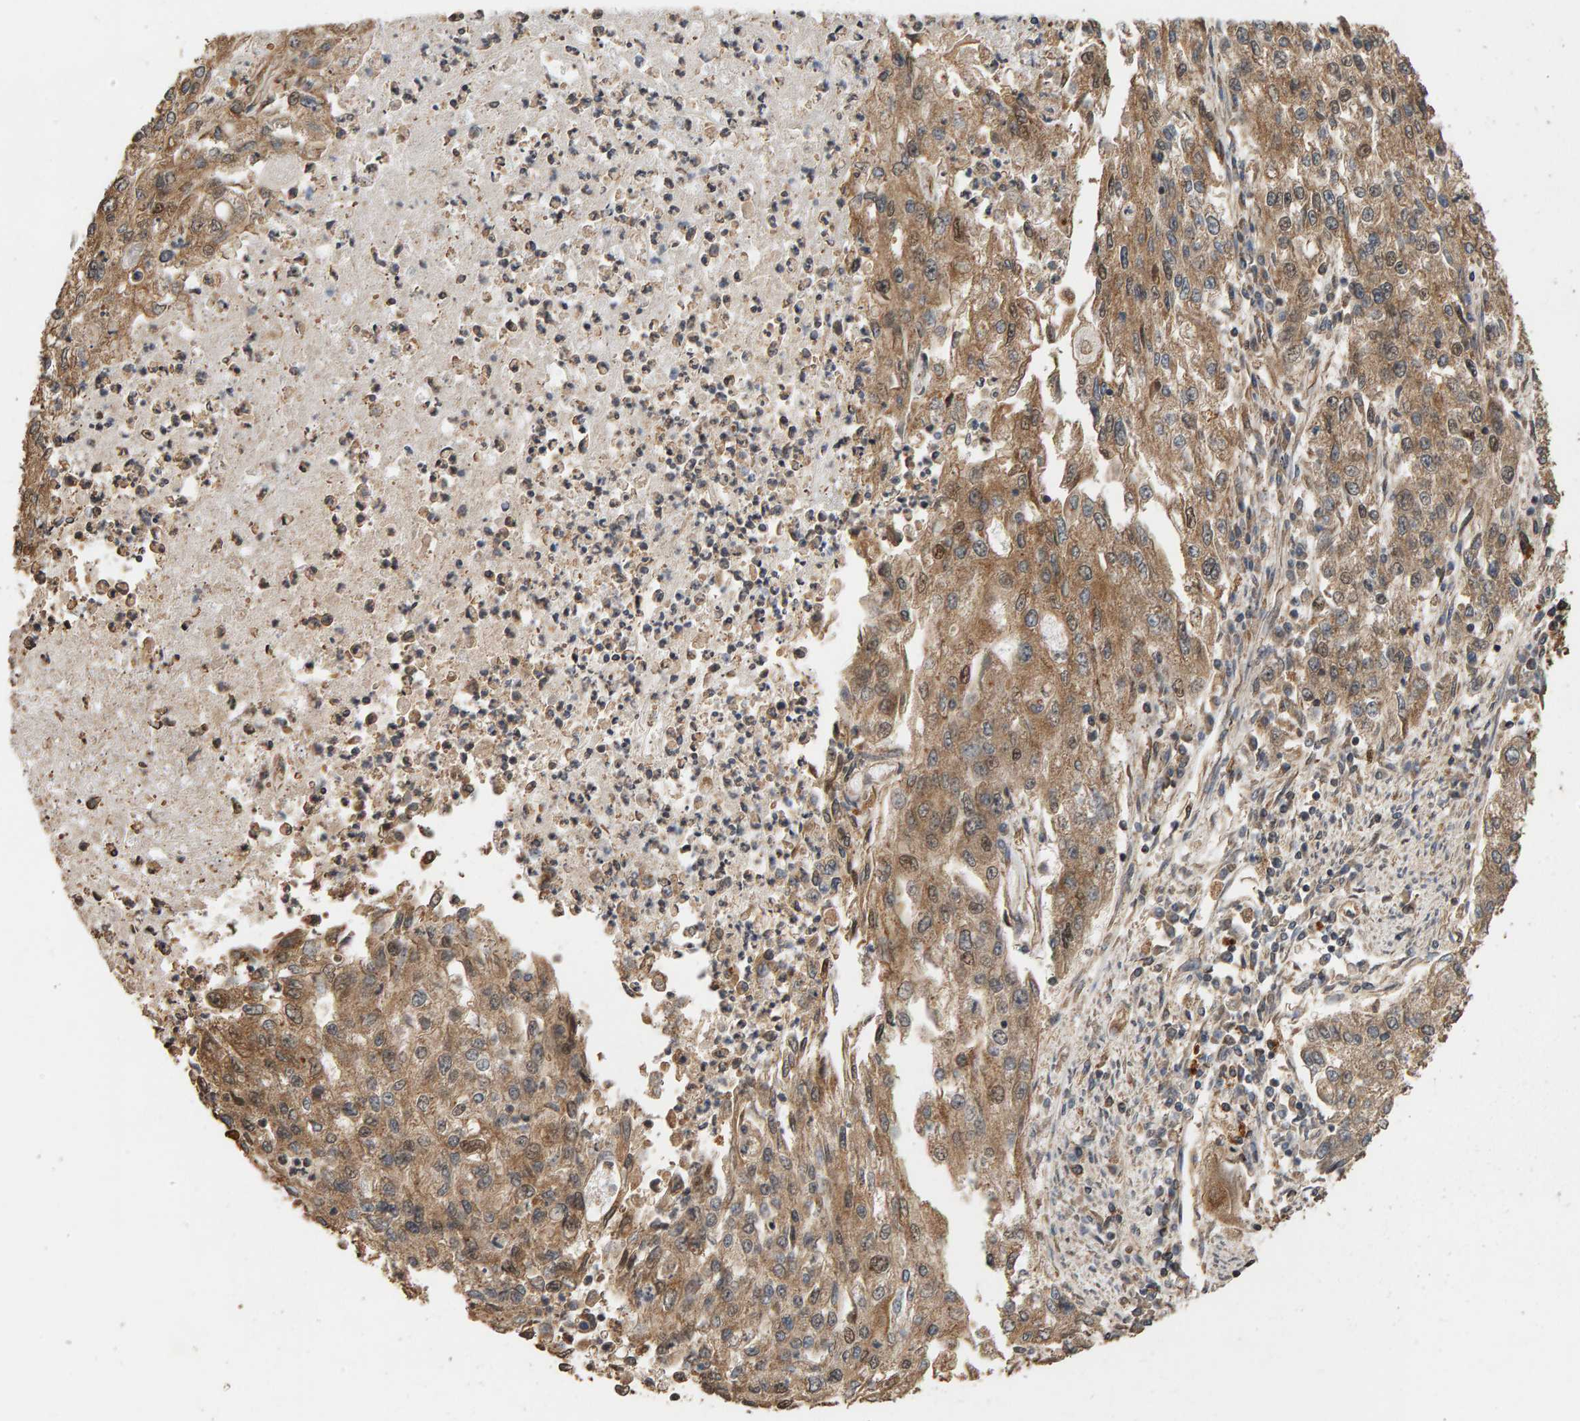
{"staining": {"intensity": "moderate", "quantity": ">75%", "location": "cytoplasmic/membranous,nuclear"}, "tissue": "endometrial cancer", "cell_type": "Tumor cells", "image_type": "cancer", "snomed": [{"axis": "morphology", "description": "Adenocarcinoma, NOS"}, {"axis": "topography", "description": "Endometrium"}], "caption": "The immunohistochemical stain labels moderate cytoplasmic/membranous and nuclear positivity in tumor cells of endometrial adenocarcinoma tissue.", "gene": "GSTK1", "patient": {"sex": "female", "age": 49}}